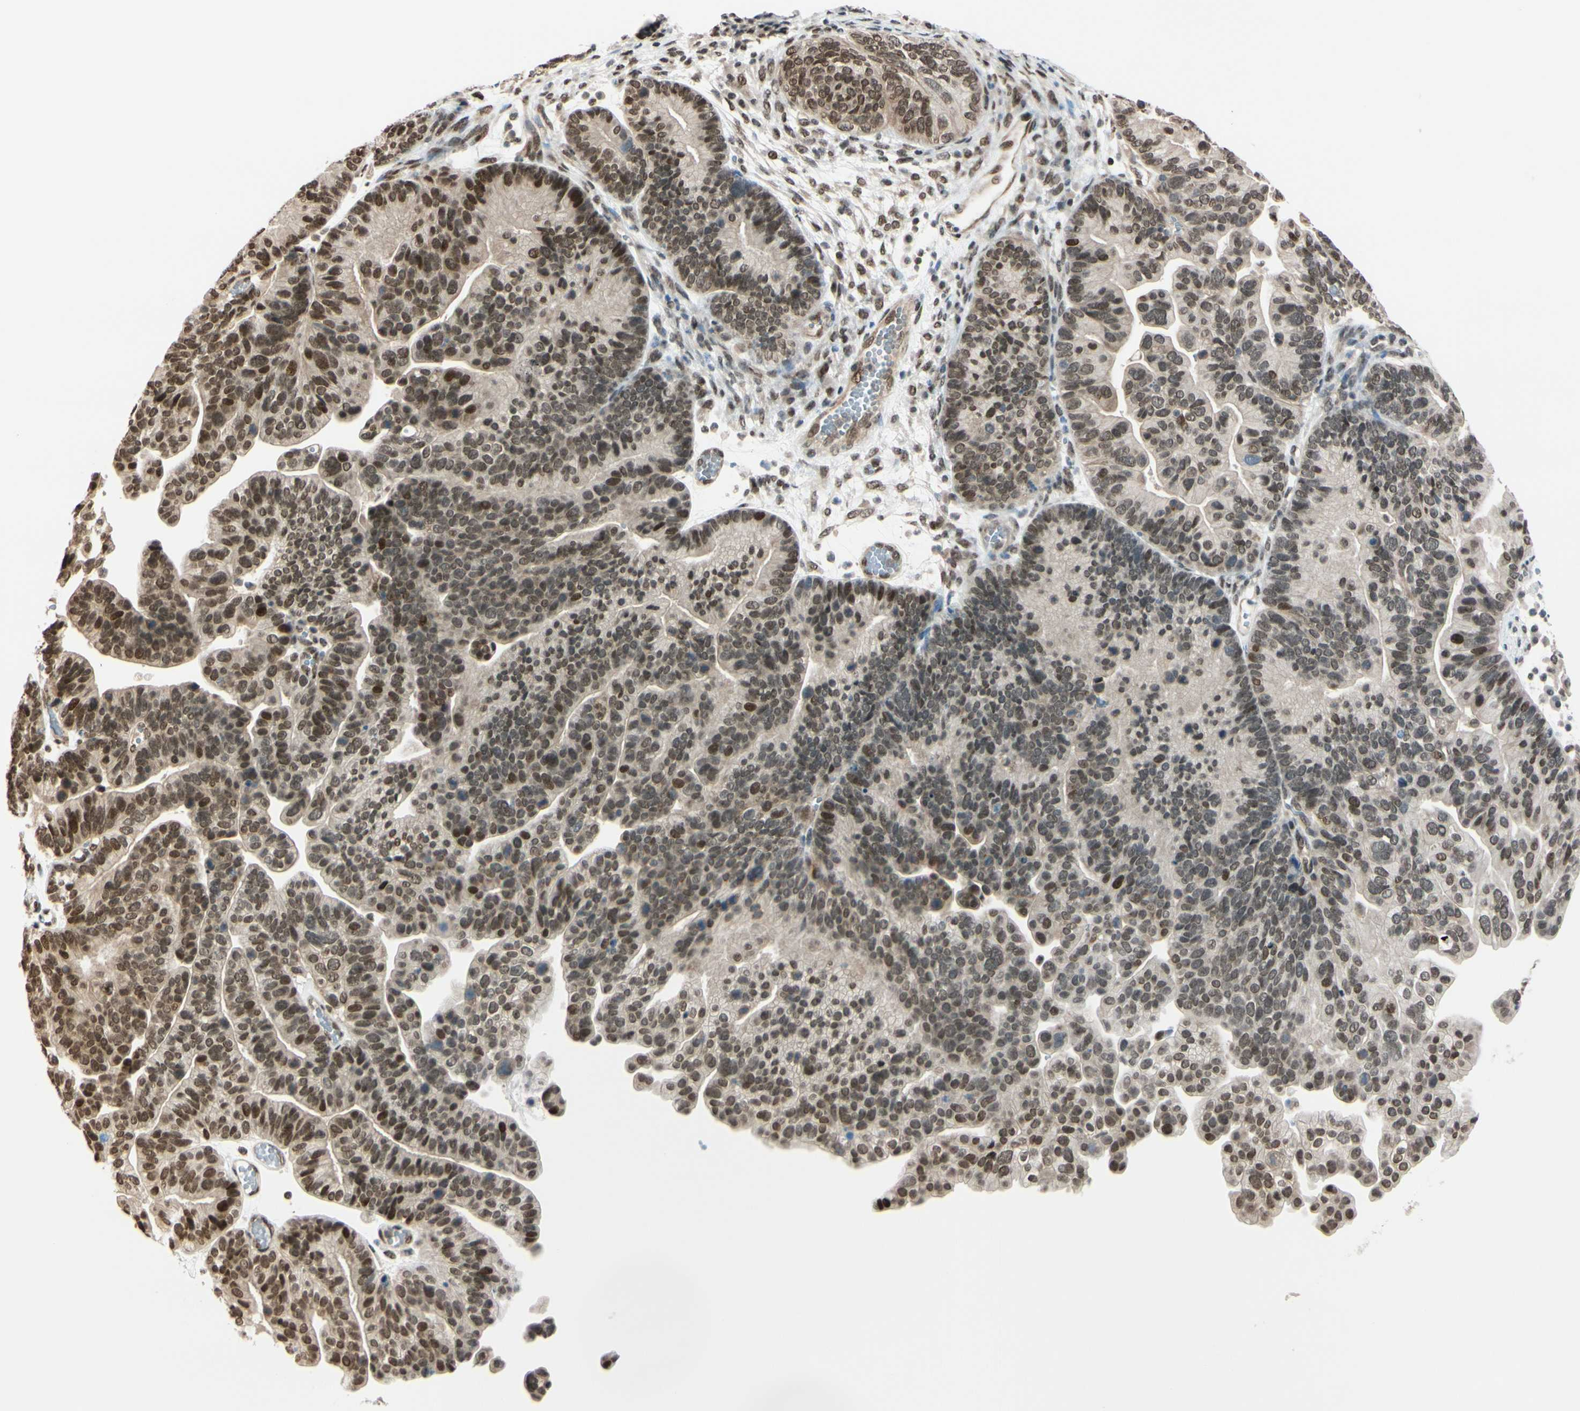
{"staining": {"intensity": "moderate", "quantity": ">75%", "location": "nuclear"}, "tissue": "ovarian cancer", "cell_type": "Tumor cells", "image_type": "cancer", "snomed": [{"axis": "morphology", "description": "Cystadenocarcinoma, serous, NOS"}, {"axis": "topography", "description": "Ovary"}], "caption": "There is medium levels of moderate nuclear staining in tumor cells of ovarian cancer (serous cystadenocarcinoma), as demonstrated by immunohistochemical staining (brown color).", "gene": "SUFU", "patient": {"sex": "female", "age": 56}}